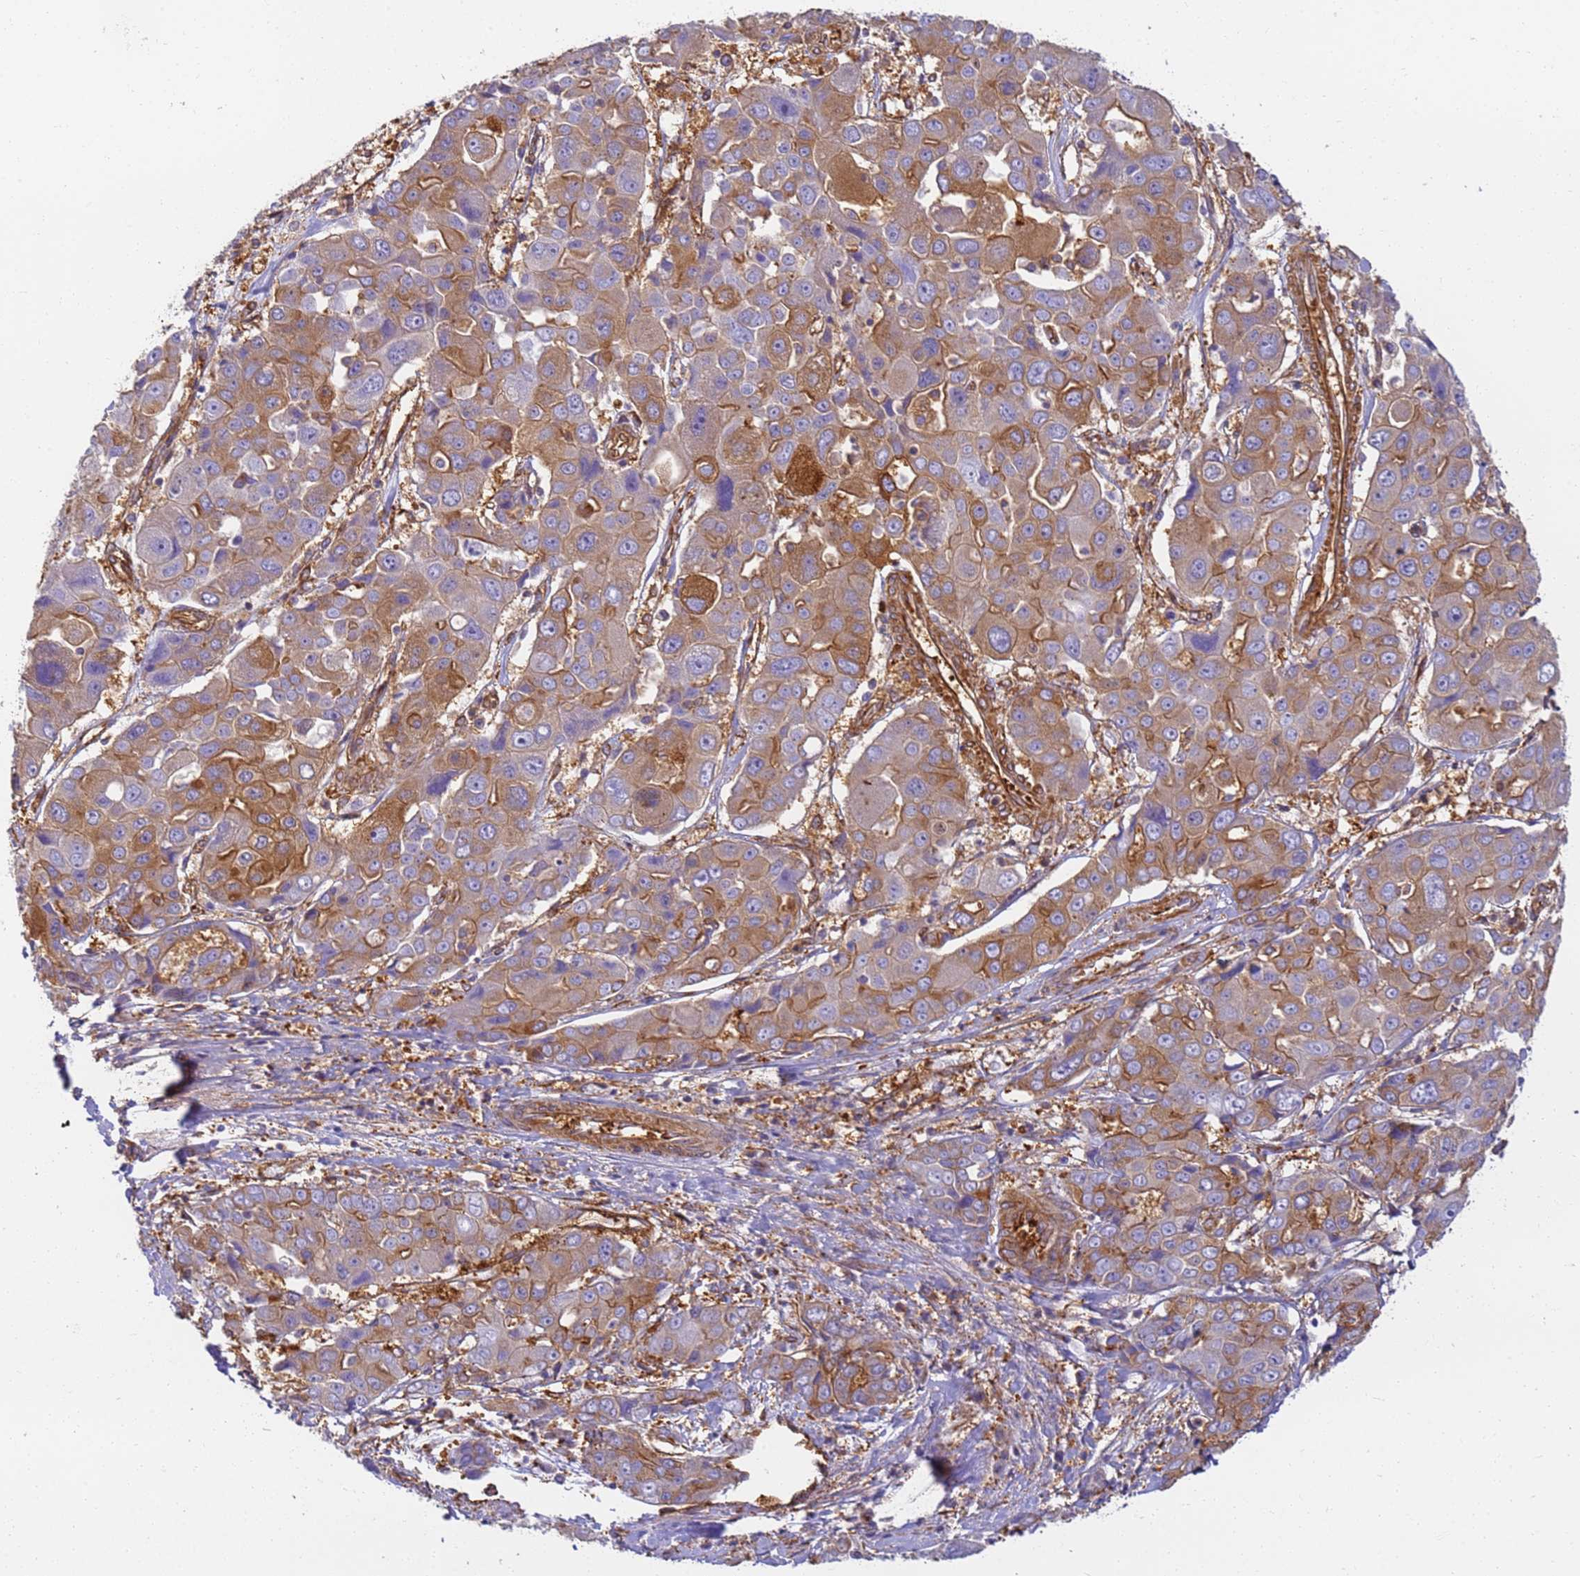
{"staining": {"intensity": "moderate", "quantity": "25%-75%", "location": "cytoplasmic/membranous"}, "tissue": "liver cancer", "cell_type": "Tumor cells", "image_type": "cancer", "snomed": [{"axis": "morphology", "description": "Cholangiocarcinoma"}, {"axis": "topography", "description": "Liver"}], "caption": "Protein expression analysis of liver cancer (cholangiocarcinoma) reveals moderate cytoplasmic/membranous positivity in about 25%-75% of tumor cells. (DAB (3,3'-diaminobenzidine) = brown stain, brightfield microscopy at high magnification).", "gene": "DYNC1I2", "patient": {"sex": "male", "age": 67}}